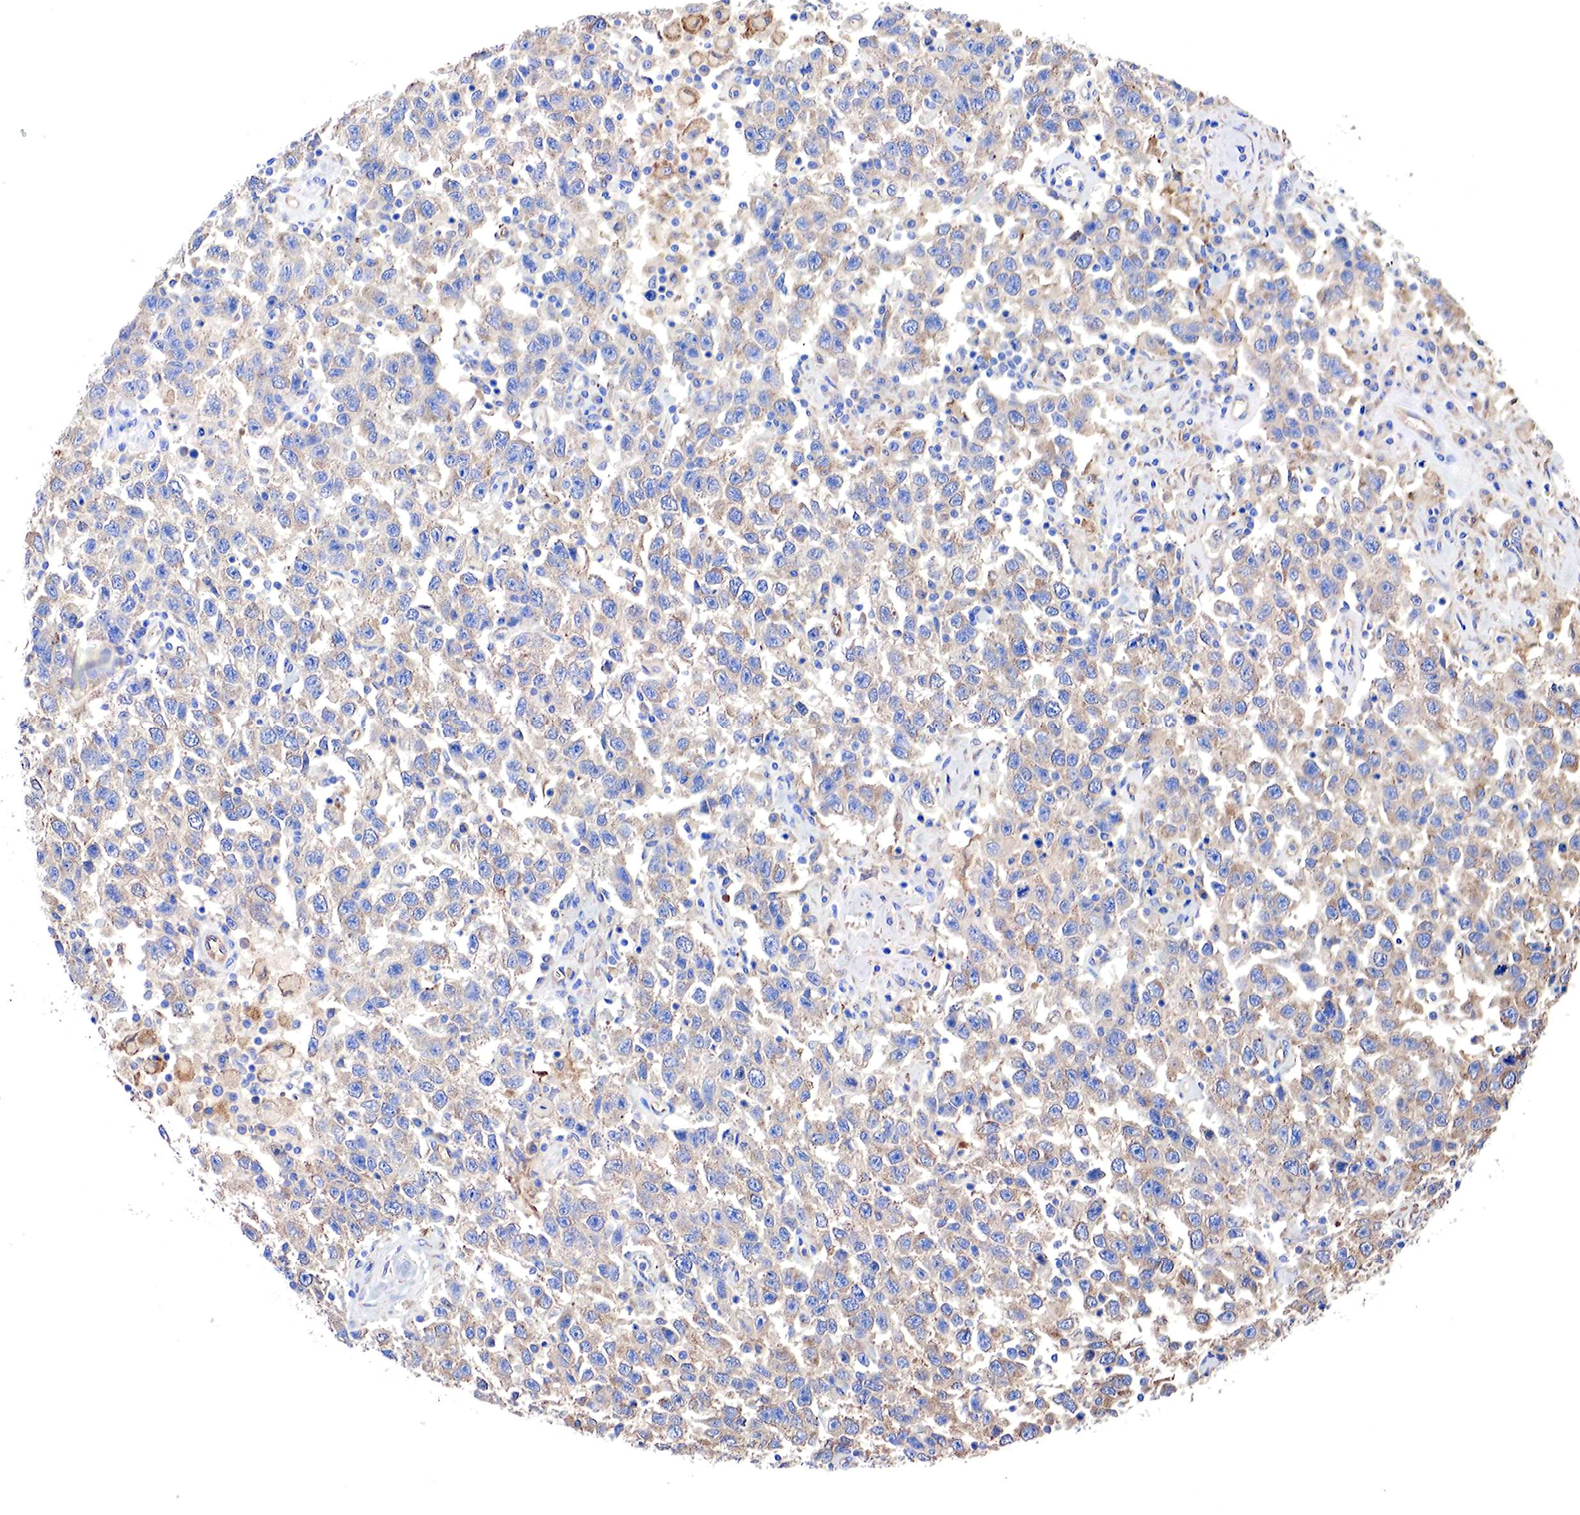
{"staining": {"intensity": "moderate", "quantity": "25%-75%", "location": "cytoplasmic/membranous"}, "tissue": "testis cancer", "cell_type": "Tumor cells", "image_type": "cancer", "snomed": [{"axis": "morphology", "description": "Seminoma, NOS"}, {"axis": "topography", "description": "Testis"}], "caption": "Immunohistochemistry (IHC) (DAB) staining of human testis seminoma shows moderate cytoplasmic/membranous protein positivity in approximately 25%-75% of tumor cells.", "gene": "RDX", "patient": {"sex": "male", "age": 41}}